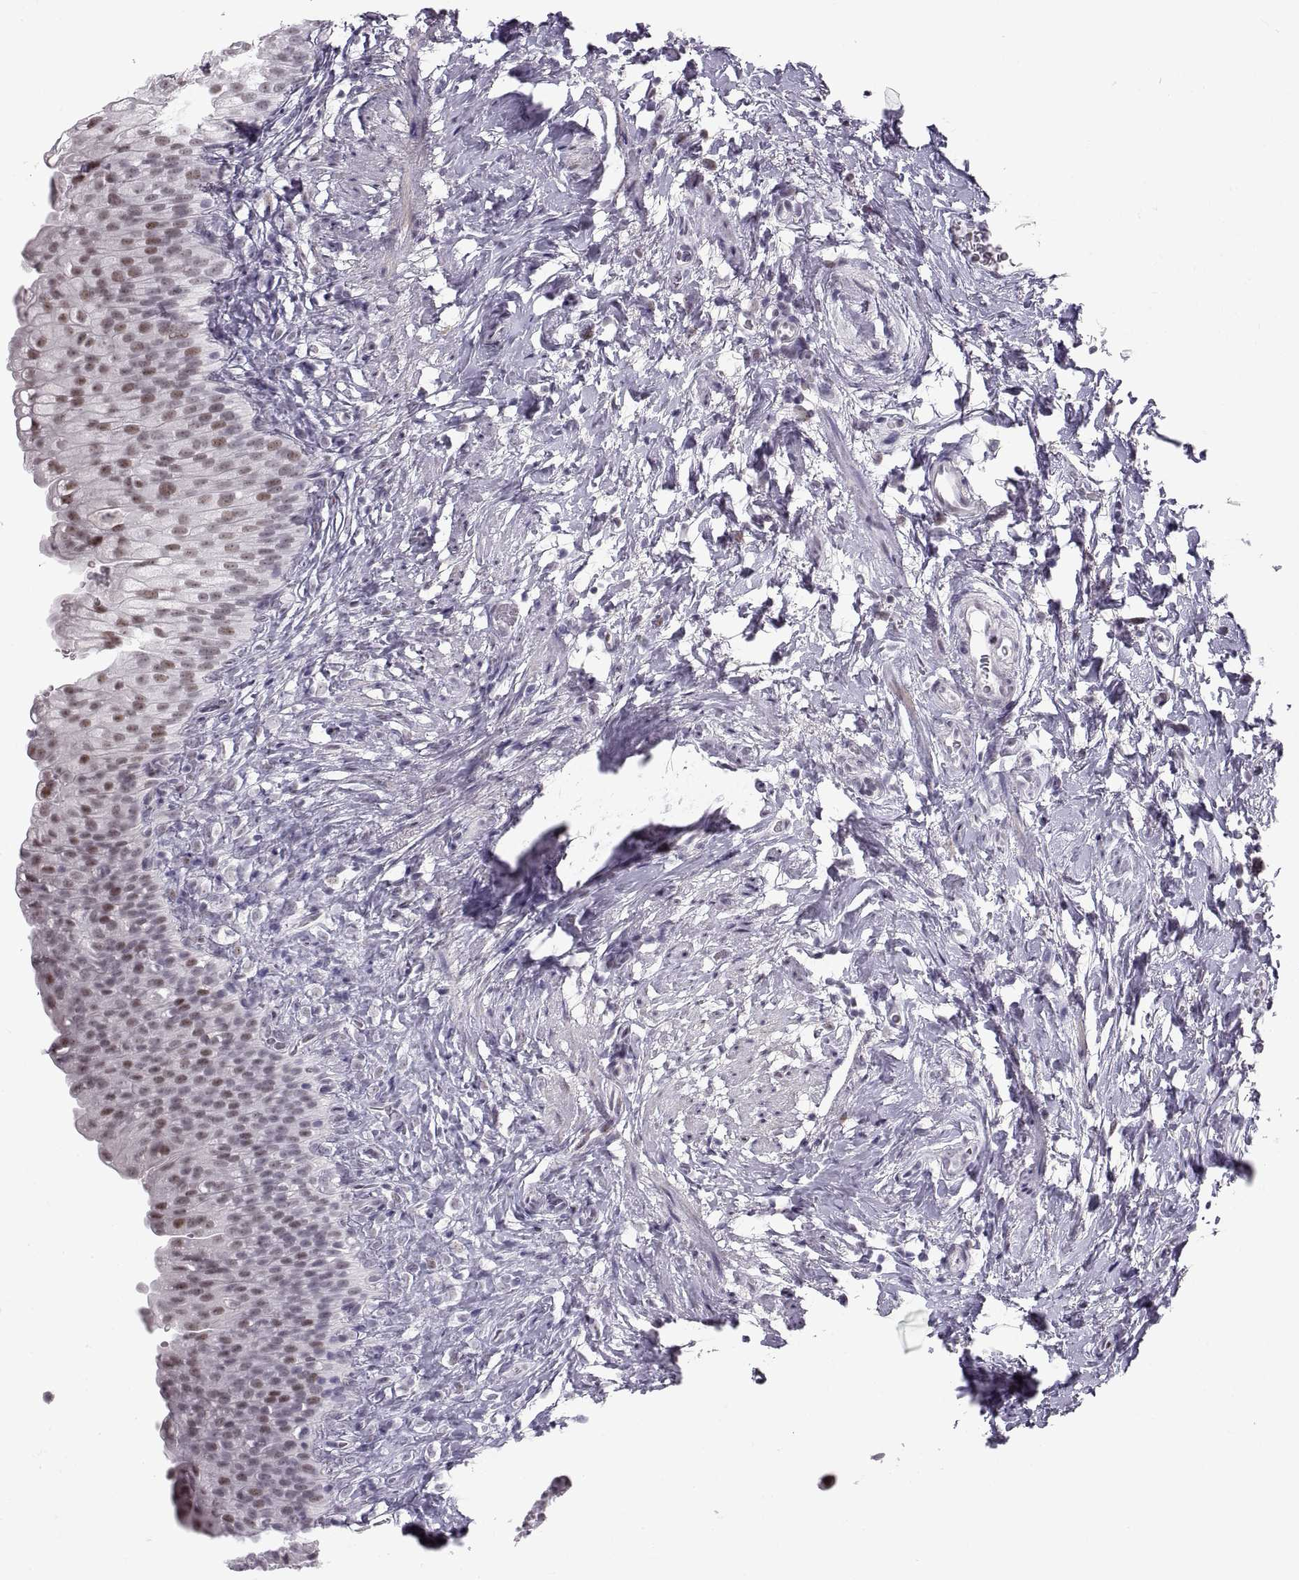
{"staining": {"intensity": "moderate", "quantity": "<25%", "location": "nuclear"}, "tissue": "urinary bladder", "cell_type": "Urothelial cells", "image_type": "normal", "snomed": [{"axis": "morphology", "description": "Normal tissue, NOS"}, {"axis": "topography", "description": "Urinary bladder"}], "caption": "An immunohistochemistry (IHC) photomicrograph of normal tissue is shown. Protein staining in brown shows moderate nuclear positivity in urinary bladder within urothelial cells. (DAB (3,3'-diaminobenzidine) IHC, brown staining for protein, blue staining for nuclei).", "gene": "NANOS3", "patient": {"sex": "male", "age": 76}}